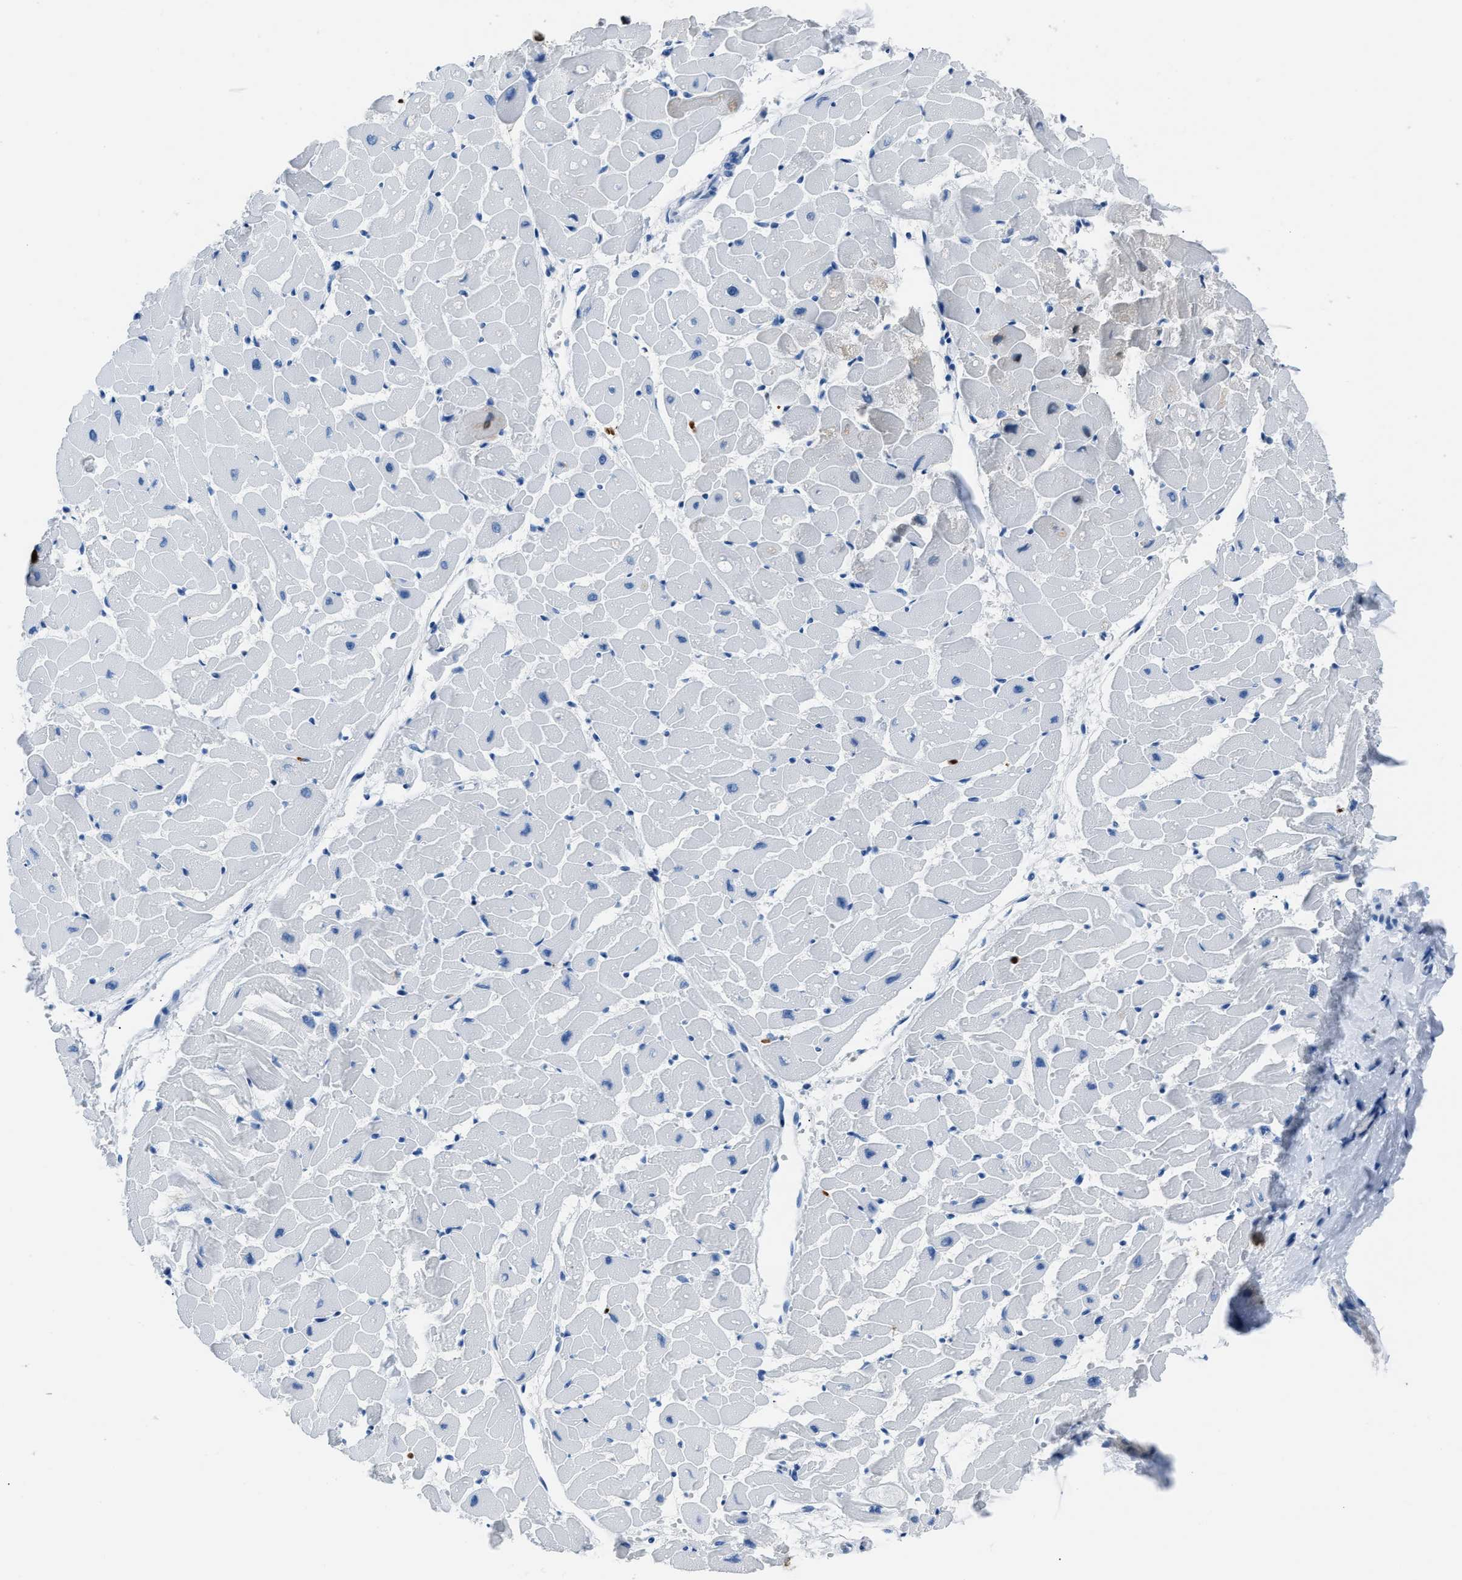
{"staining": {"intensity": "negative", "quantity": "none", "location": "none"}, "tissue": "heart muscle", "cell_type": "Cardiomyocytes", "image_type": "normal", "snomed": [{"axis": "morphology", "description": "Normal tissue, NOS"}, {"axis": "topography", "description": "Heart"}], "caption": "IHC of benign heart muscle displays no positivity in cardiomyocytes. (IHC, brightfield microscopy, high magnification).", "gene": "S100P", "patient": {"sex": "female", "age": 19}}